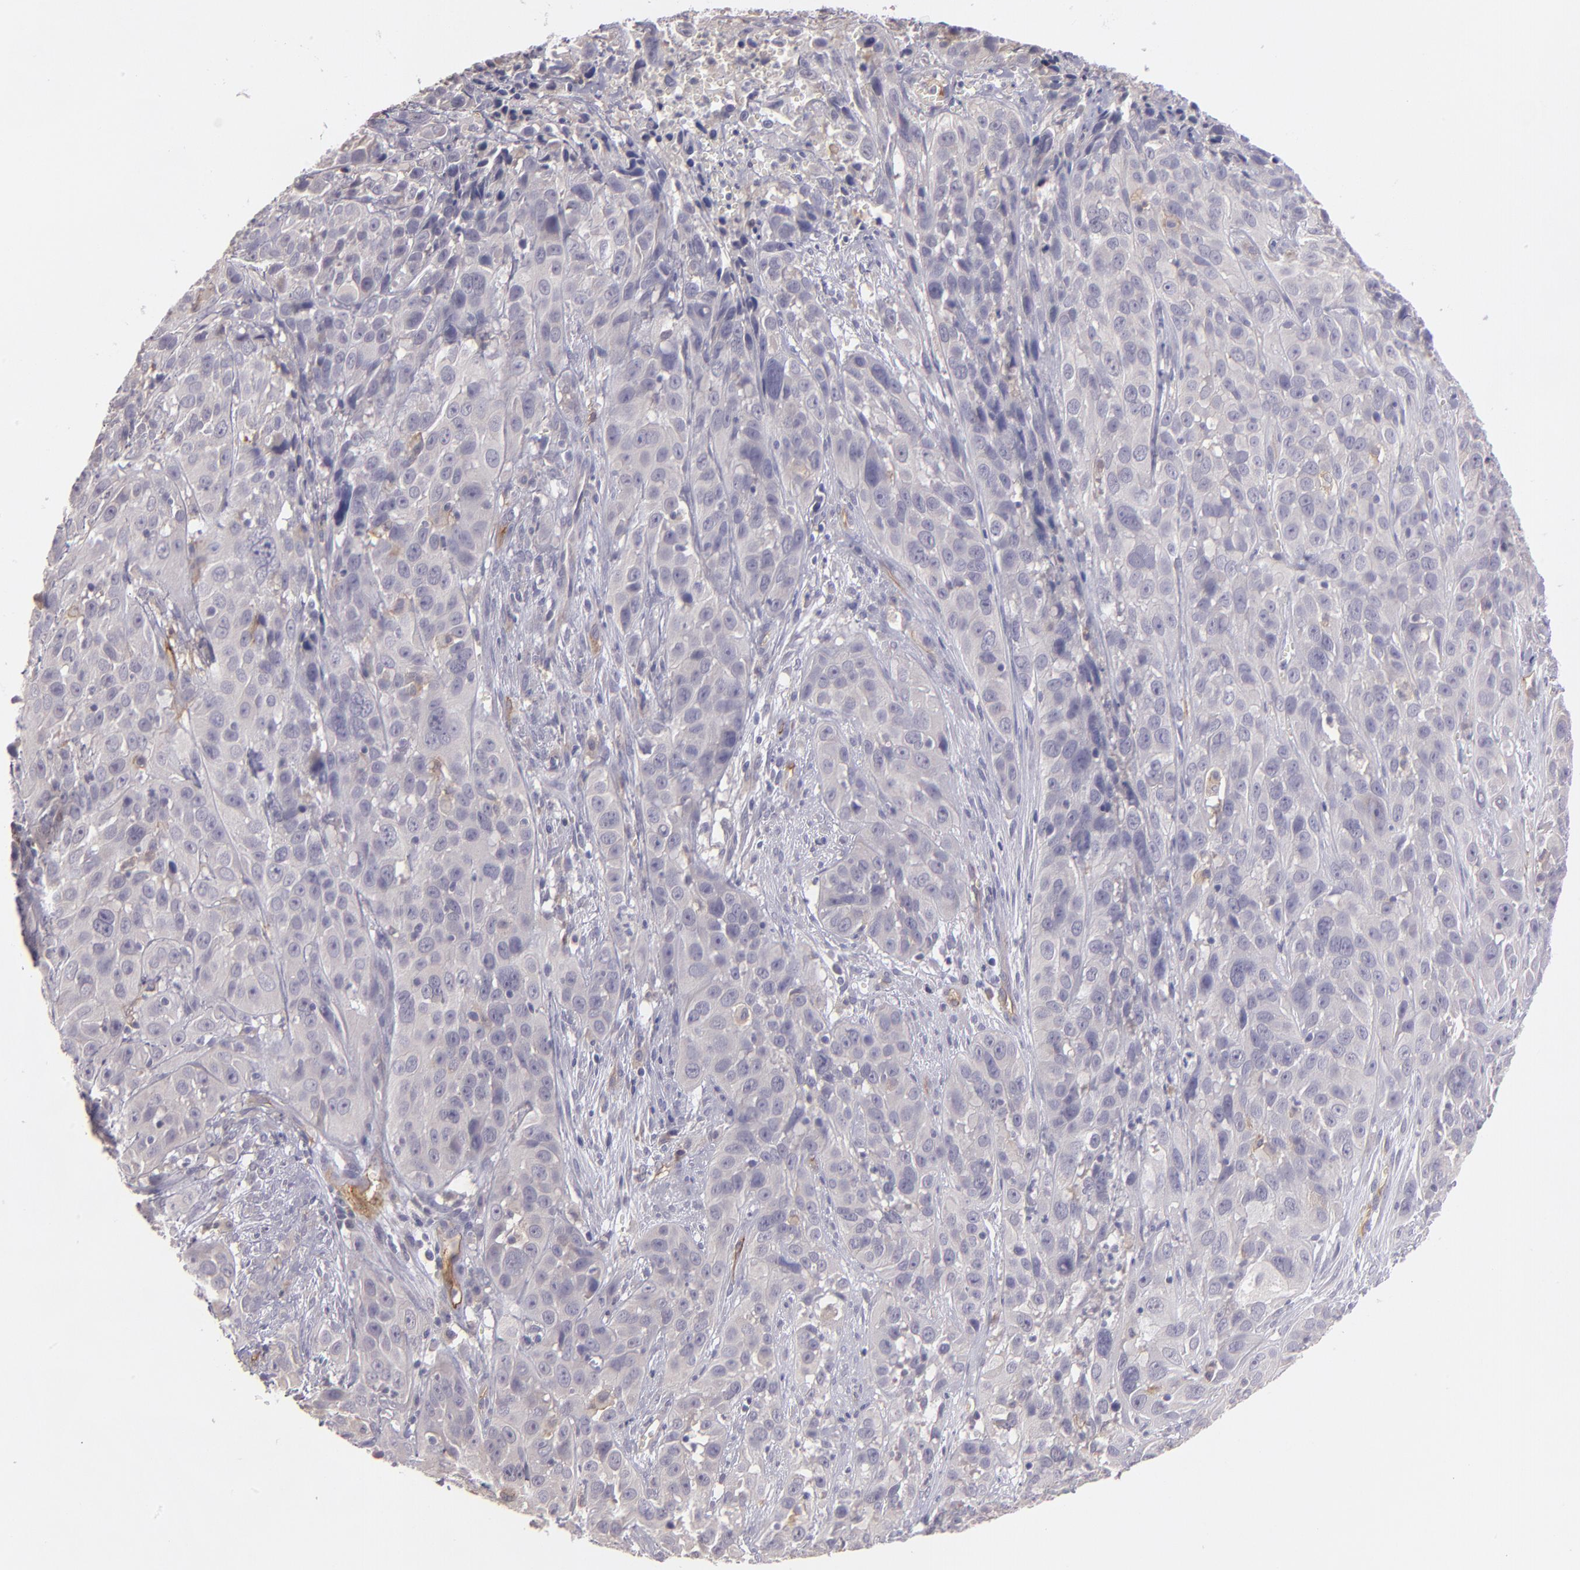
{"staining": {"intensity": "weak", "quantity": "<25%", "location": "cytoplasmic/membranous"}, "tissue": "cervical cancer", "cell_type": "Tumor cells", "image_type": "cancer", "snomed": [{"axis": "morphology", "description": "Squamous cell carcinoma, NOS"}, {"axis": "topography", "description": "Cervix"}], "caption": "High power microscopy image of an immunohistochemistry micrograph of cervical cancer, revealing no significant expression in tumor cells.", "gene": "THBD", "patient": {"sex": "female", "age": 32}}